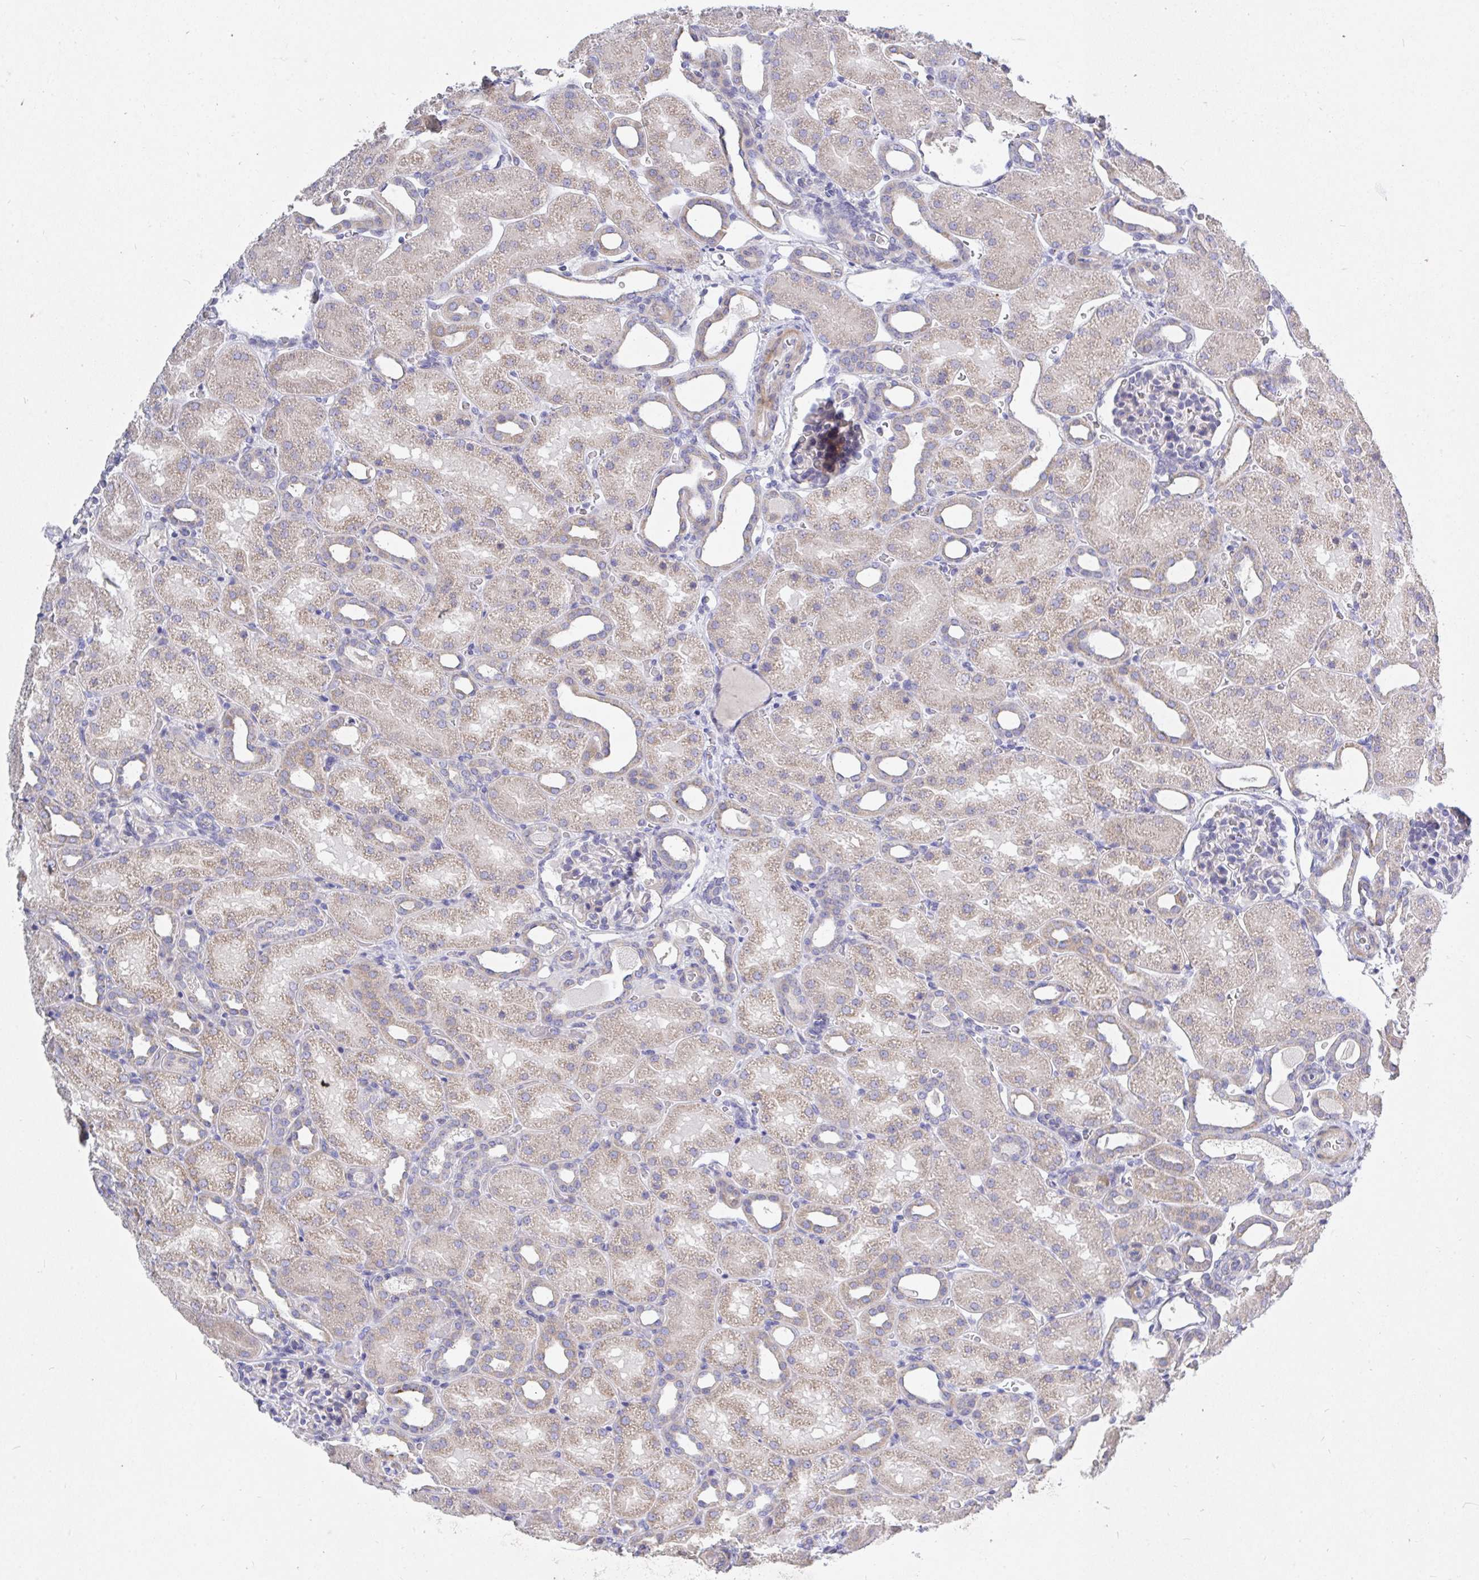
{"staining": {"intensity": "negative", "quantity": "none", "location": "none"}, "tissue": "kidney", "cell_type": "Cells in glomeruli", "image_type": "normal", "snomed": [{"axis": "morphology", "description": "Normal tissue, NOS"}, {"axis": "topography", "description": "Kidney"}], "caption": "Immunohistochemical staining of unremarkable kidney reveals no significant staining in cells in glomeruli.", "gene": "ZNF561", "patient": {"sex": "male", "age": 2}}